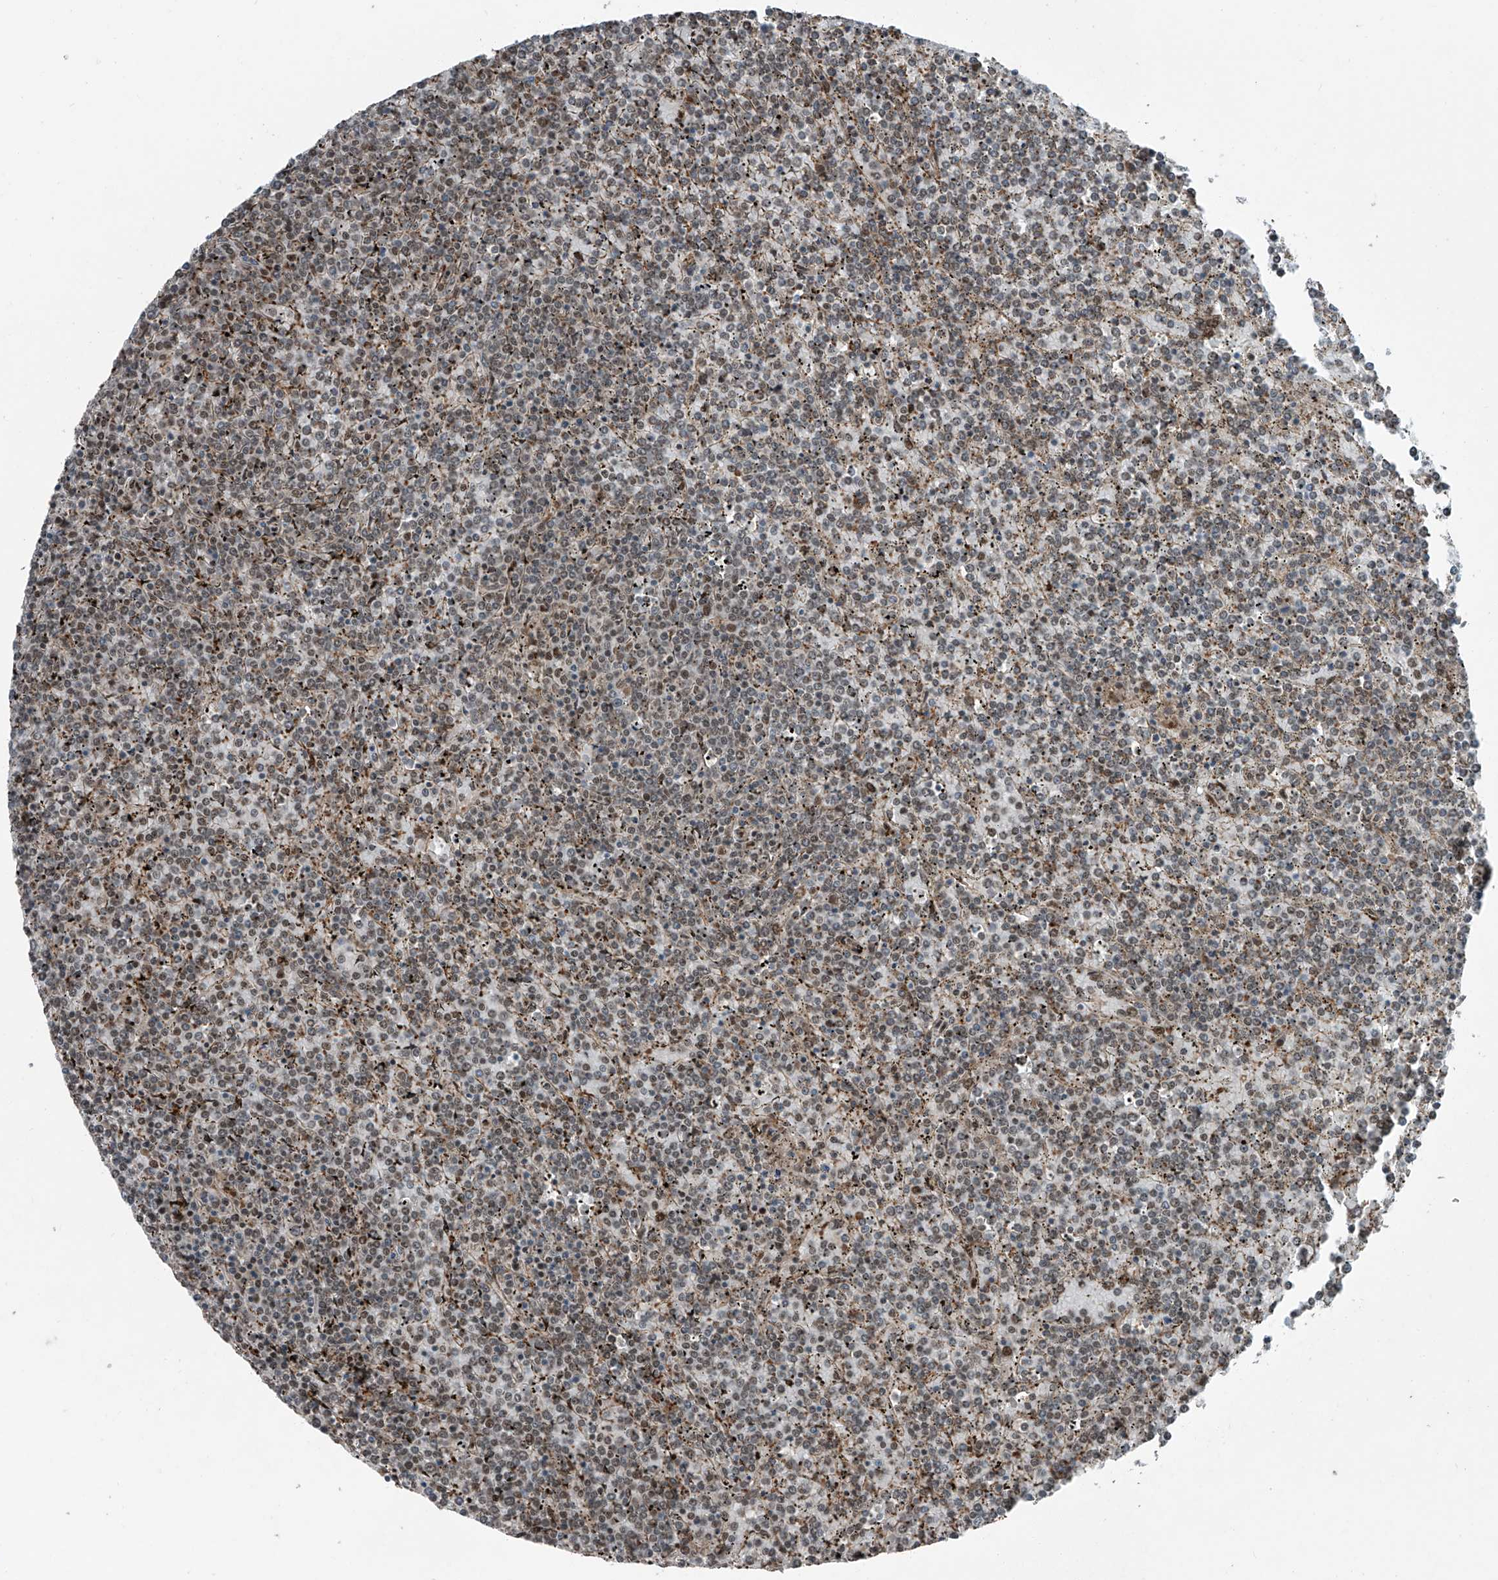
{"staining": {"intensity": "weak", "quantity": "25%-75%", "location": "nuclear"}, "tissue": "lymphoma", "cell_type": "Tumor cells", "image_type": "cancer", "snomed": [{"axis": "morphology", "description": "Malignant lymphoma, non-Hodgkin's type, Low grade"}, {"axis": "topography", "description": "Spleen"}], "caption": "Protein staining of malignant lymphoma, non-Hodgkin's type (low-grade) tissue exhibits weak nuclear positivity in about 25%-75% of tumor cells.", "gene": "ZNF570", "patient": {"sex": "female", "age": 19}}